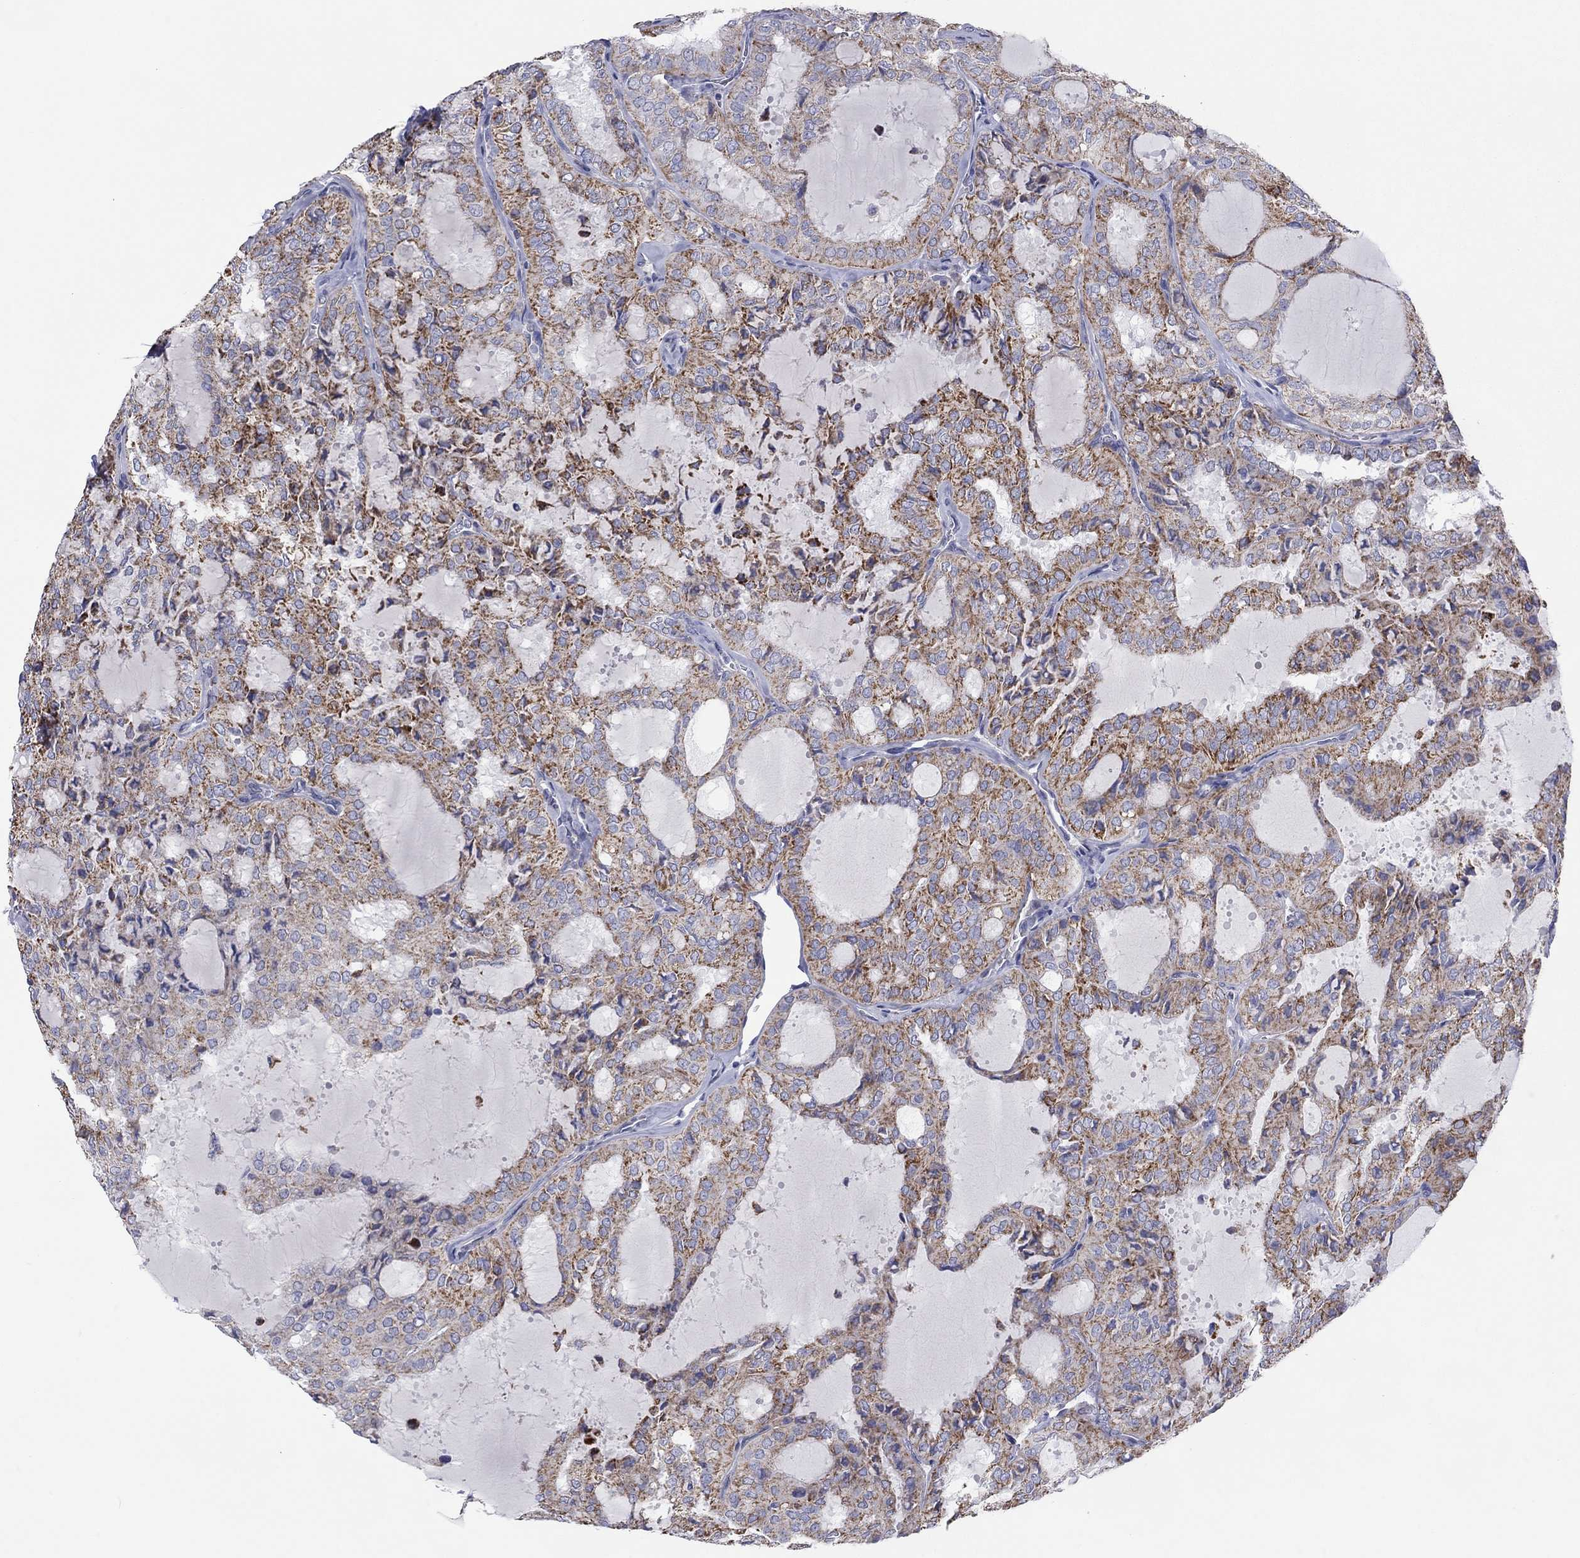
{"staining": {"intensity": "moderate", "quantity": "25%-75%", "location": "cytoplasmic/membranous"}, "tissue": "thyroid cancer", "cell_type": "Tumor cells", "image_type": "cancer", "snomed": [{"axis": "morphology", "description": "Follicular adenoma carcinoma, NOS"}, {"axis": "topography", "description": "Thyroid gland"}], "caption": "High-magnification brightfield microscopy of thyroid cancer stained with DAB (3,3'-diaminobenzidine) (brown) and counterstained with hematoxylin (blue). tumor cells exhibit moderate cytoplasmic/membranous expression is appreciated in about25%-75% of cells.", "gene": "MGST3", "patient": {"sex": "male", "age": 75}}